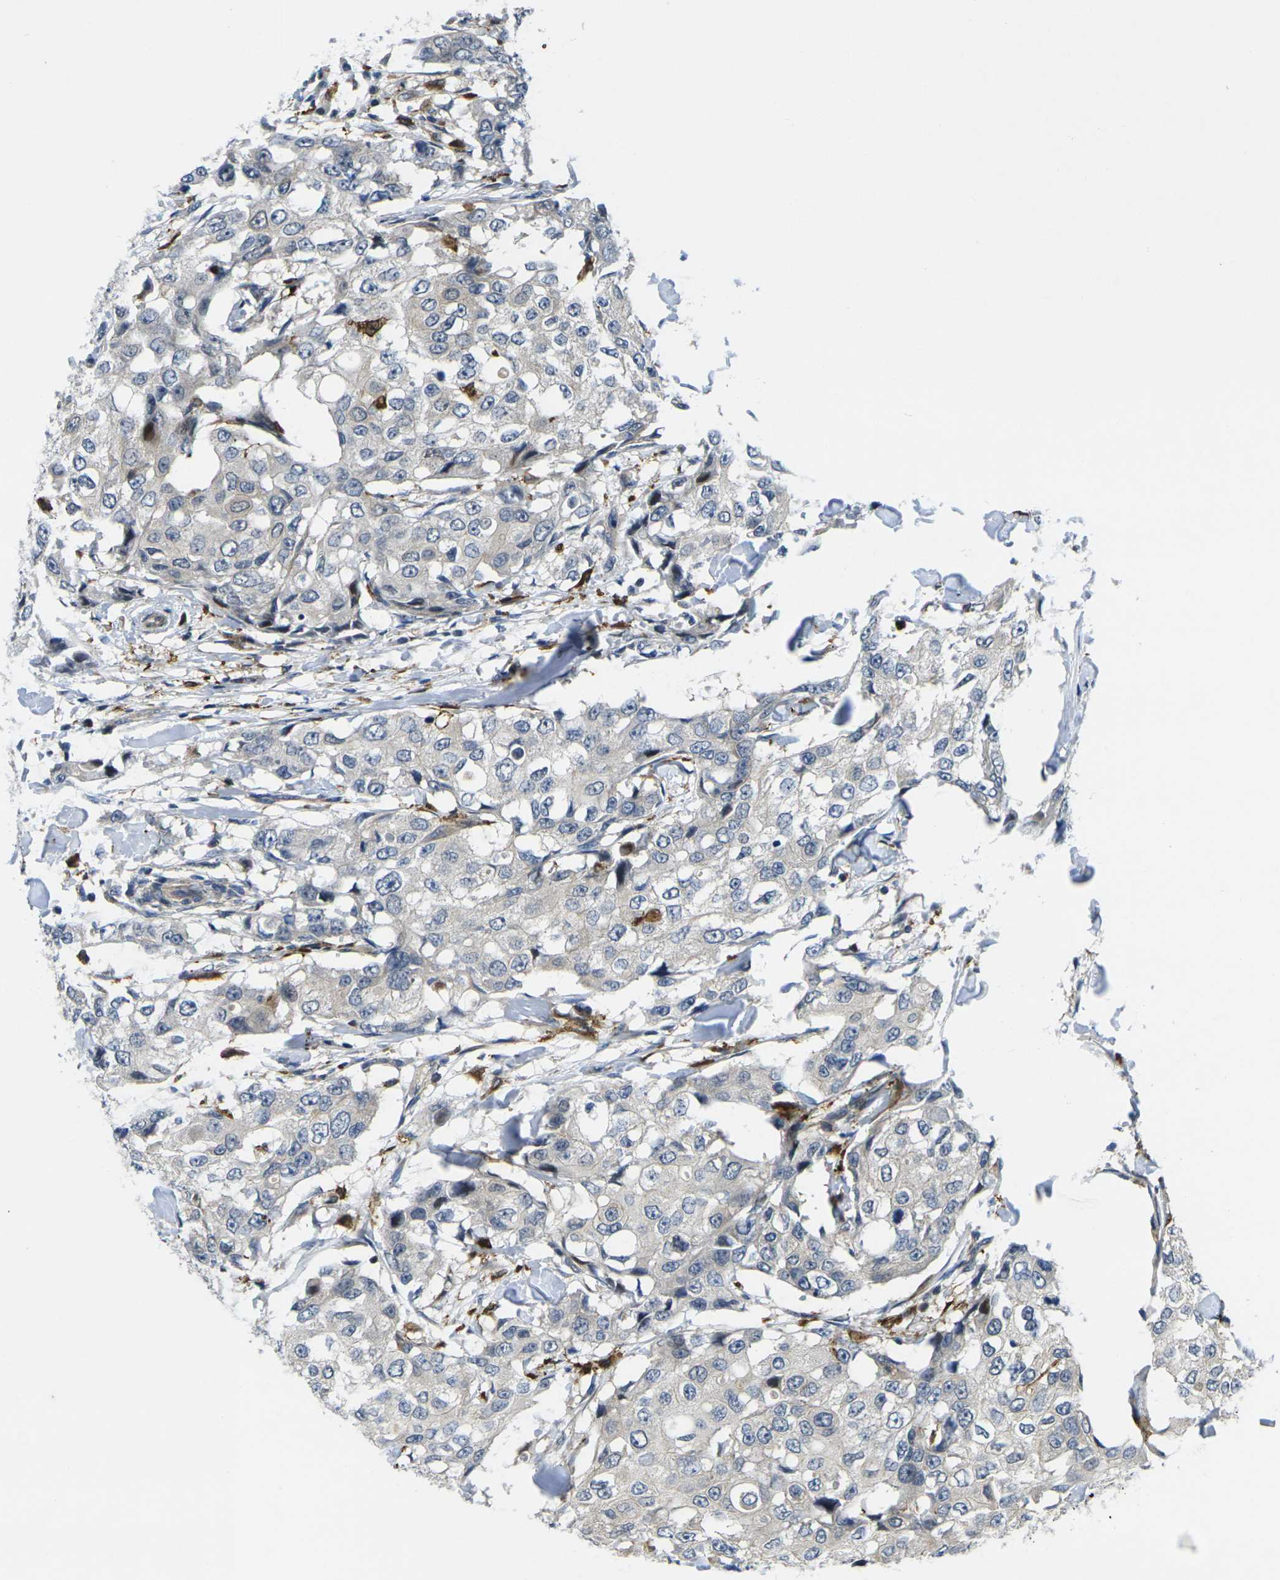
{"staining": {"intensity": "negative", "quantity": "none", "location": "none"}, "tissue": "breast cancer", "cell_type": "Tumor cells", "image_type": "cancer", "snomed": [{"axis": "morphology", "description": "Duct carcinoma"}, {"axis": "topography", "description": "Breast"}], "caption": "The immunohistochemistry histopathology image has no significant positivity in tumor cells of breast cancer (invasive ductal carcinoma) tissue.", "gene": "ROBO2", "patient": {"sex": "female", "age": 27}}